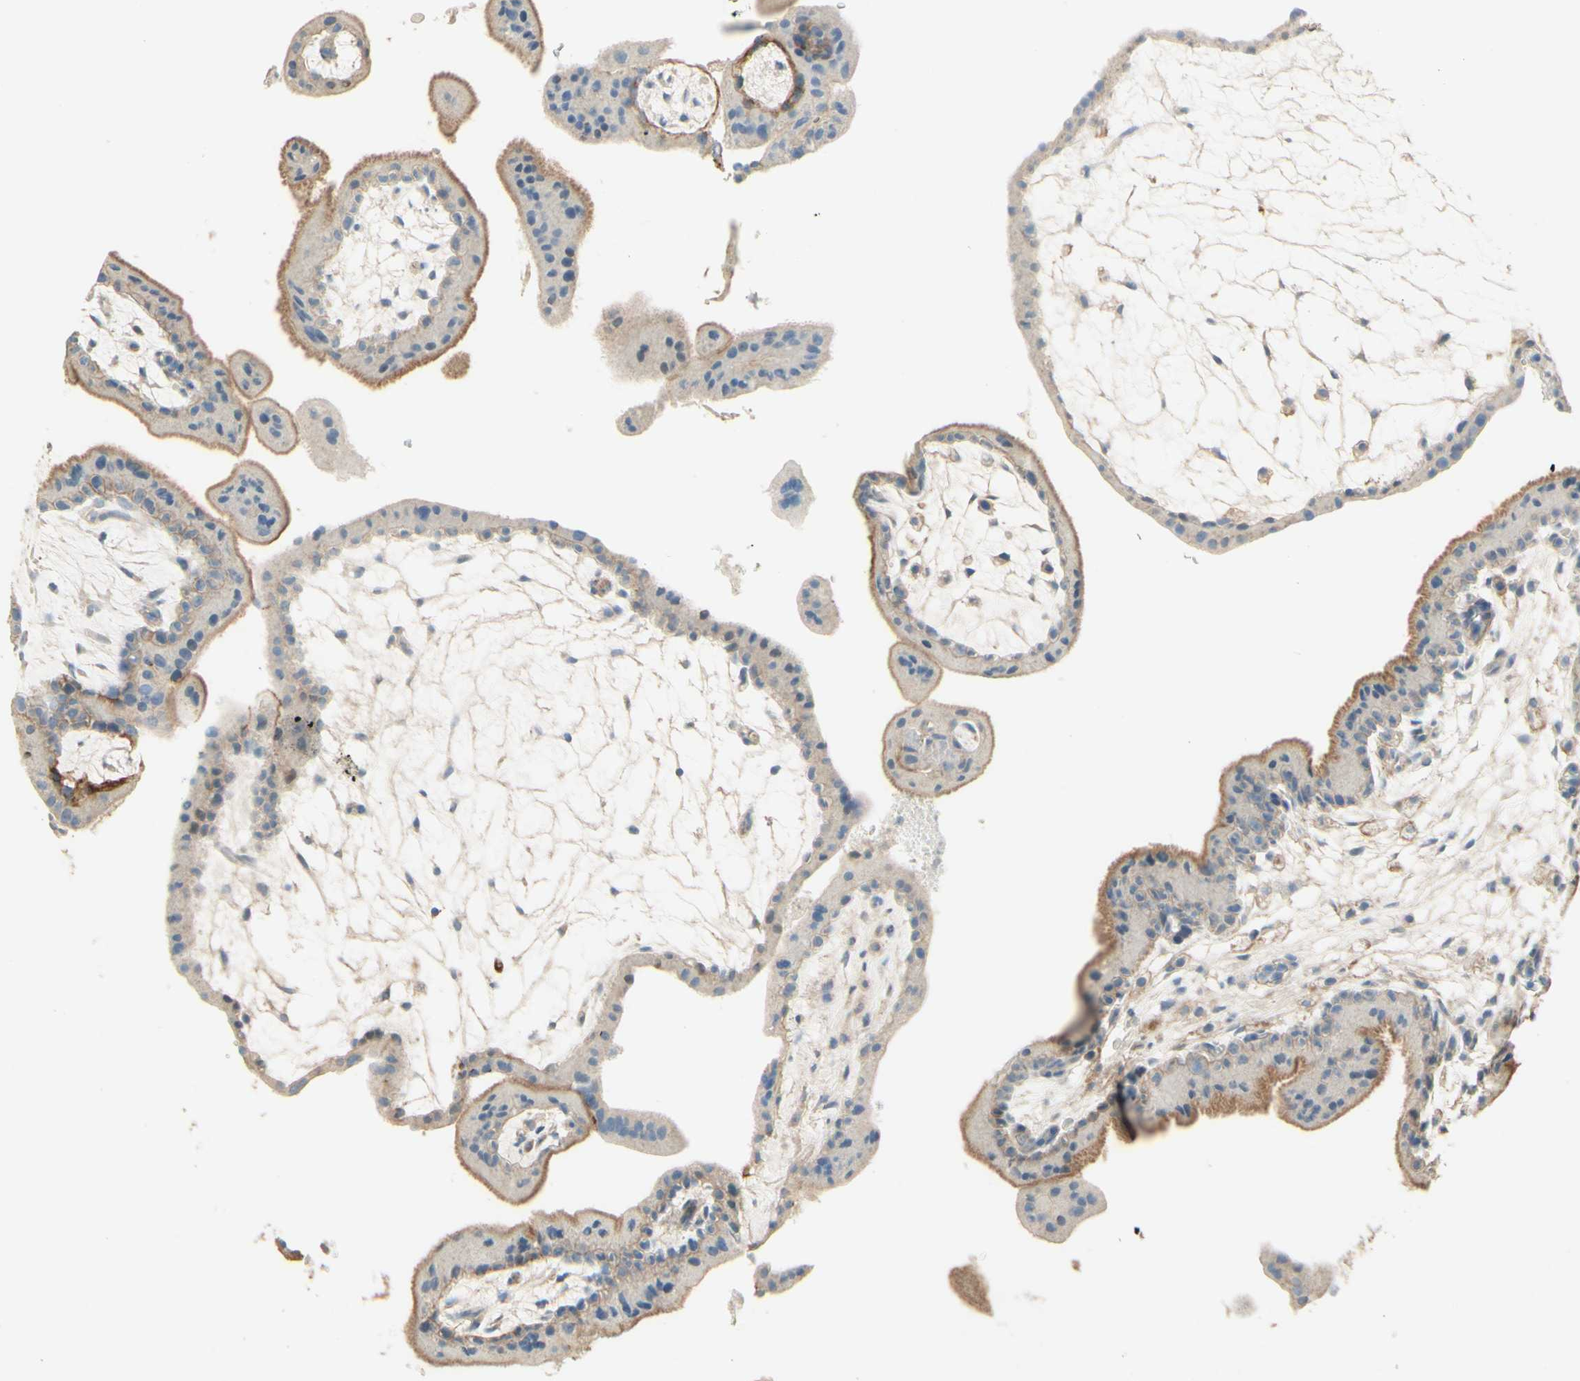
{"staining": {"intensity": "weak", "quantity": "<25%", "location": "cytoplasmic/membranous"}, "tissue": "placenta", "cell_type": "Trophoblastic cells", "image_type": "normal", "snomed": [{"axis": "morphology", "description": "Normal tissue, NOS"}, {"axis": "topography", "description": "Placenta"}], "caption": "High power microscopy image of an immunohistochemistry image of benign placenta, revealing no significant staining in trophoblastic cells.", "gene": "RNF149", "patient": {"sex": "female", "age": 35}}